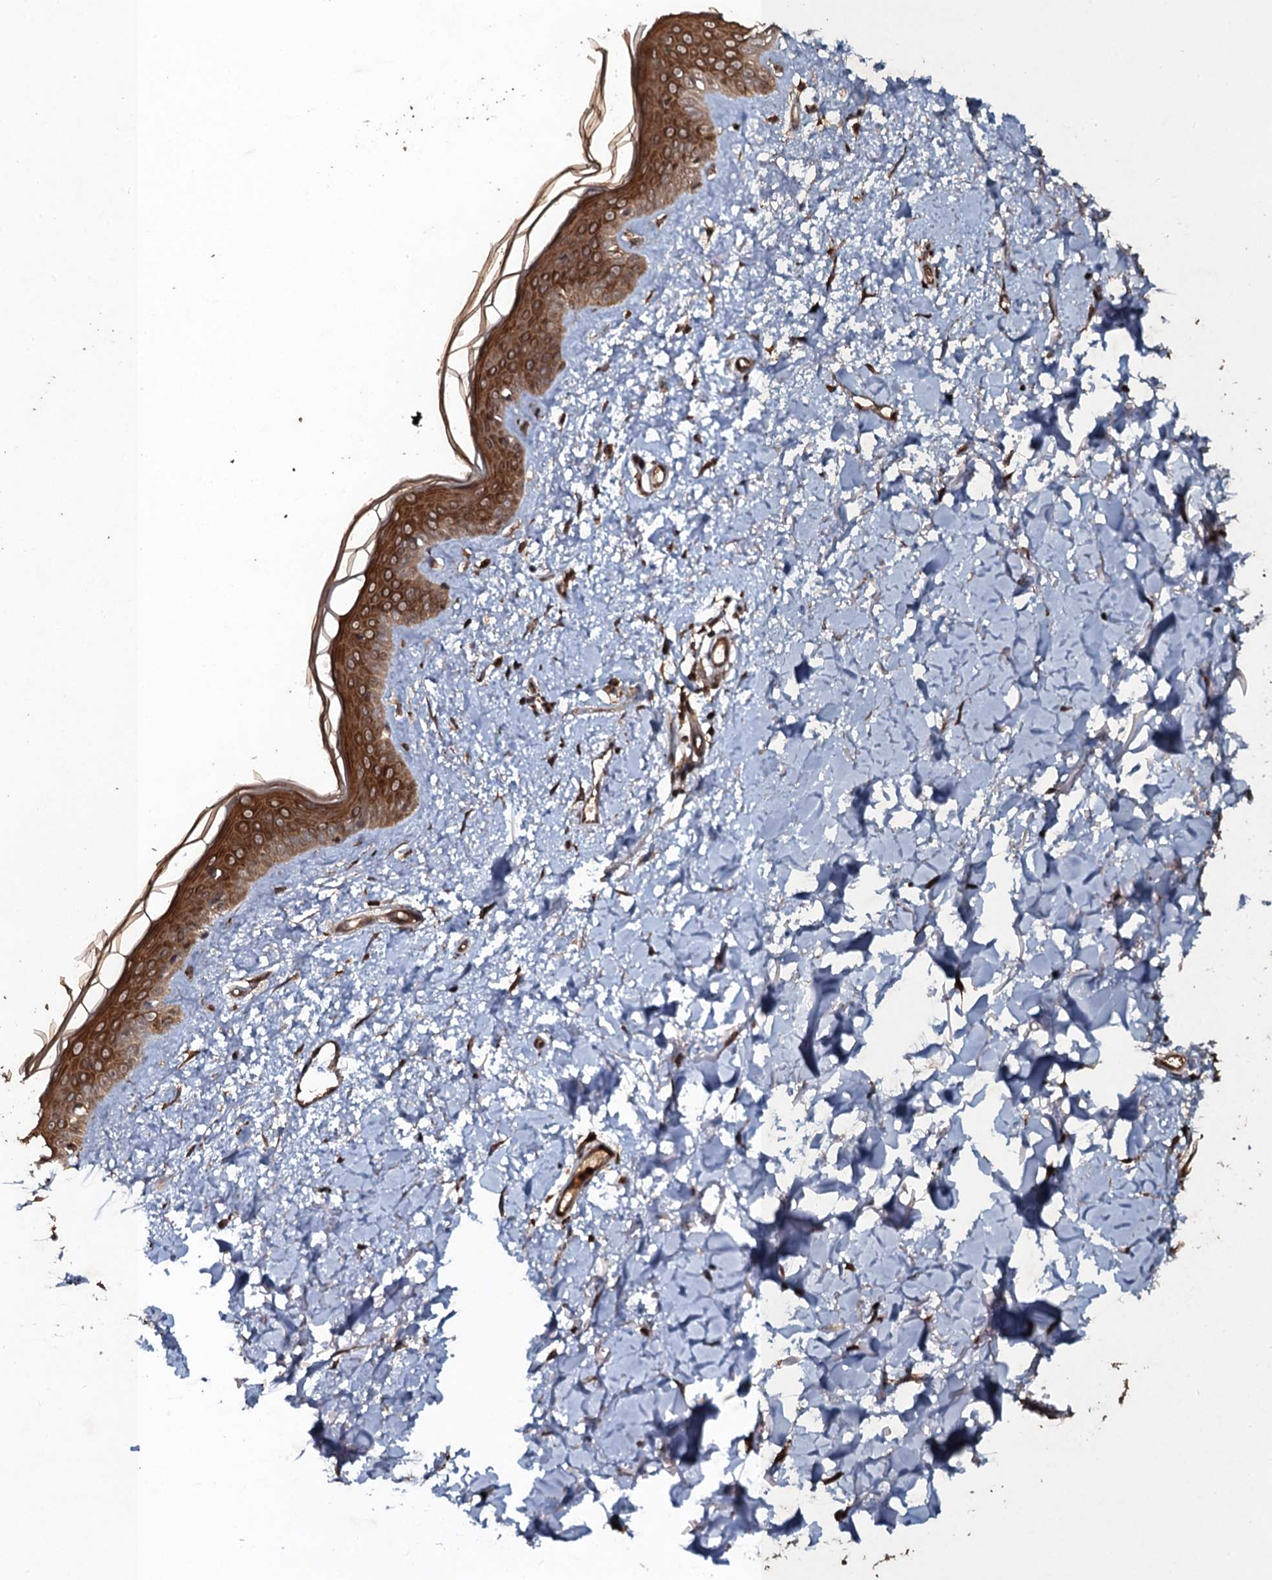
{"staining": {"intensity": "strong", "quantity": ">75%", "location": "cytoplasmic/membranous"}, "tissue": "skin", "cell_type": "Fibroblasts", "image_type": "normal", "snomed": [{"axis": "morphology", "description": "Normal tissue, NOS"}, {"axis": "topography", "description": "Skin"}], "caption": "Strong cytoplasmic/membranous staining is present in about >75% of fibroblasts in unremarkable skin. Immunohistochemistry stains the protein of interest in brown and the nuclei are stained blue.", "gene": "ADGRG3", "patient": {"sex": "female", "age": 58}}